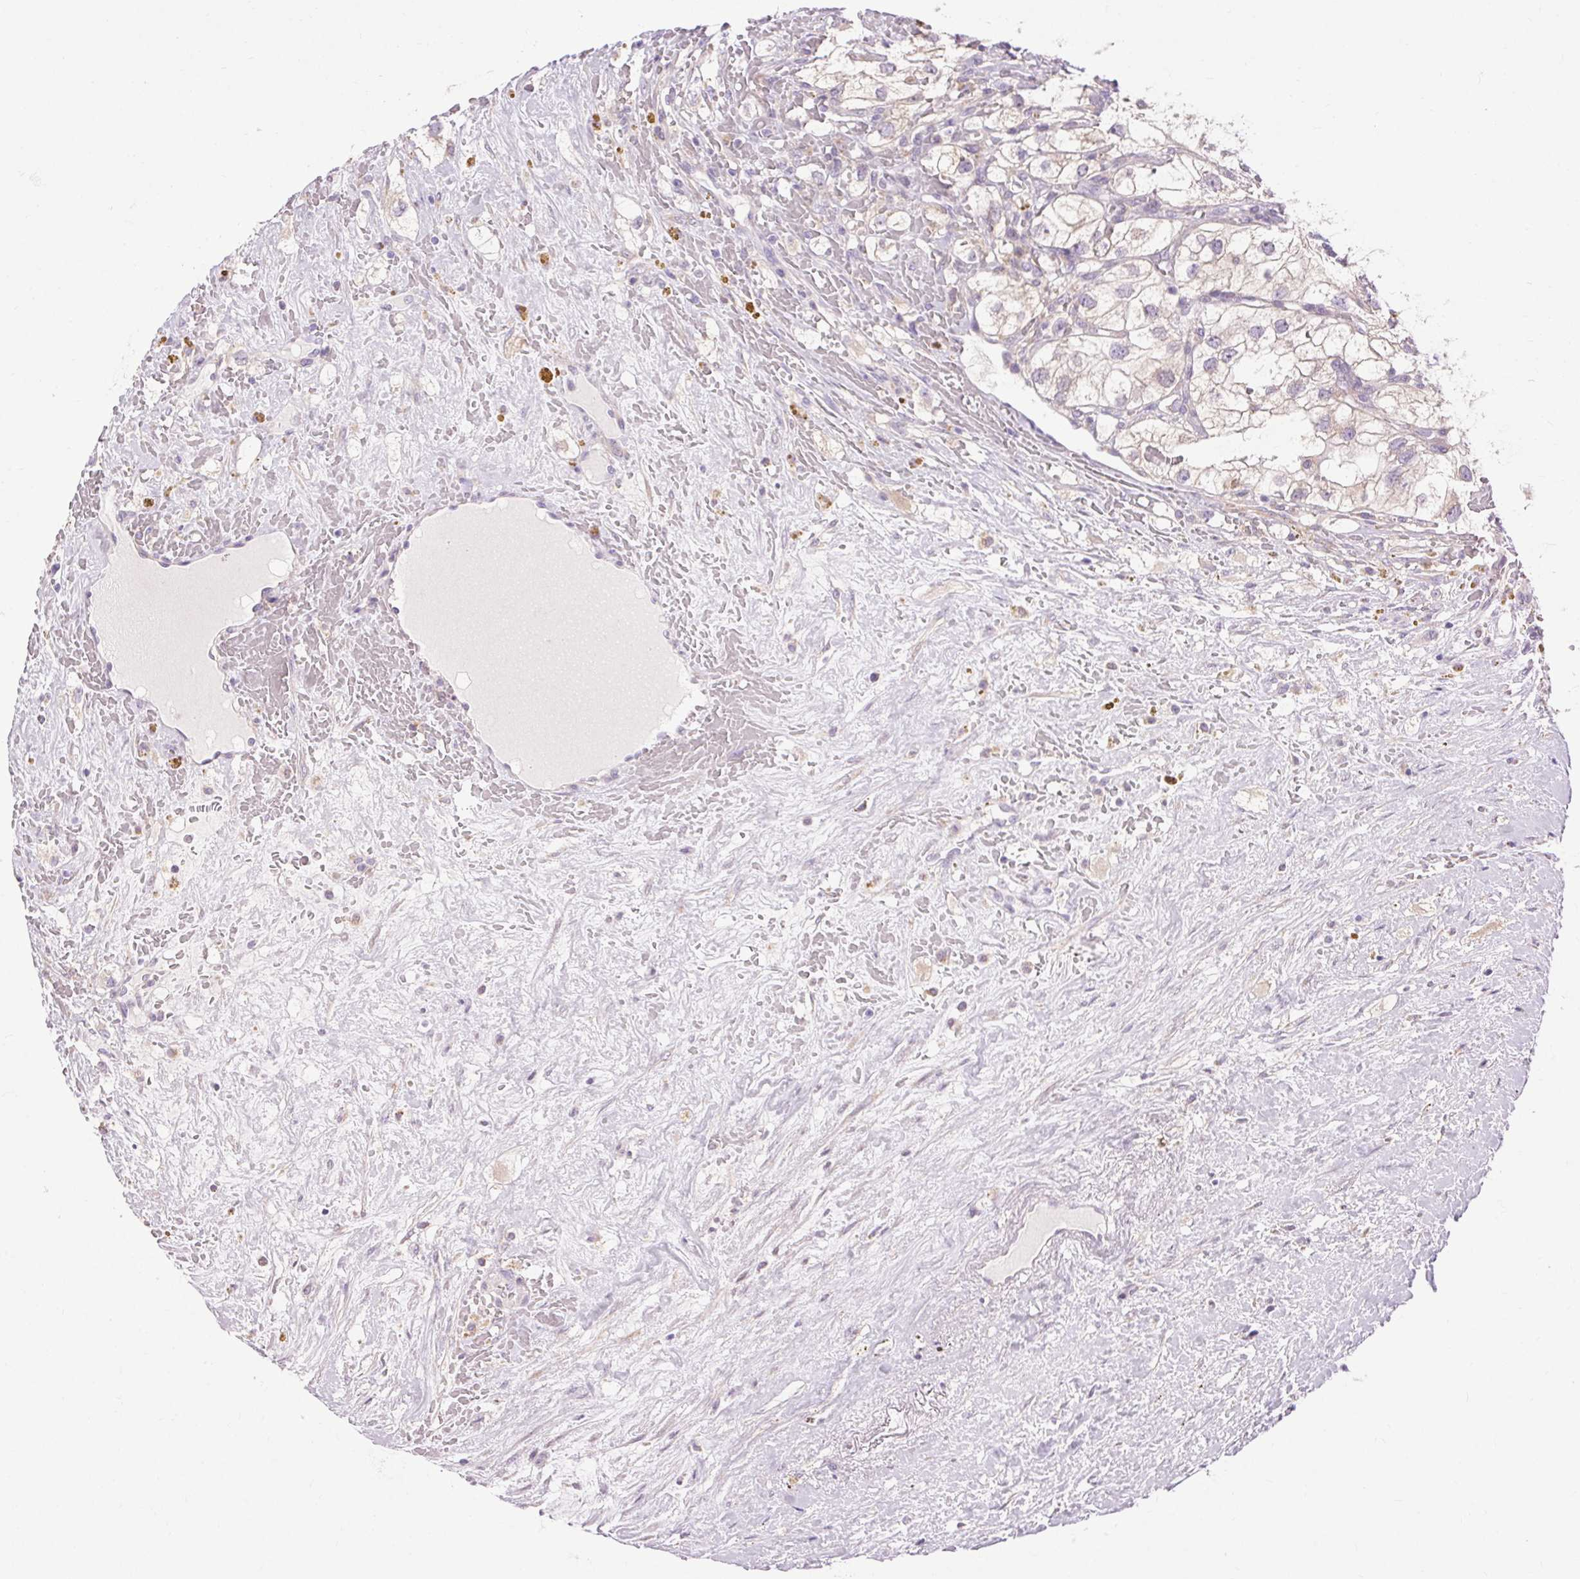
{"staining": {"intensity": "negative", "quantity": "none", "location": "none"}, "tissue": "renal cancer", "cell_type": "Tumor cells", "image_type": "cancer", "snomed": [{"axis": "morphology", "description": "Adenocarcinoma, NOS"}, {"axis": "topography", "description": "Kidney"}], "caption": "IHC image of neoplastic tissue: renal cancer (adenocarcinoma) stained with DAB exhibits no significant protein staining in tumor cells. (DAB immunohistochemistry with hematoxylin counter stain).", "gene": "SOWAHC", "patient": {"sex": "male", "age": 59}}